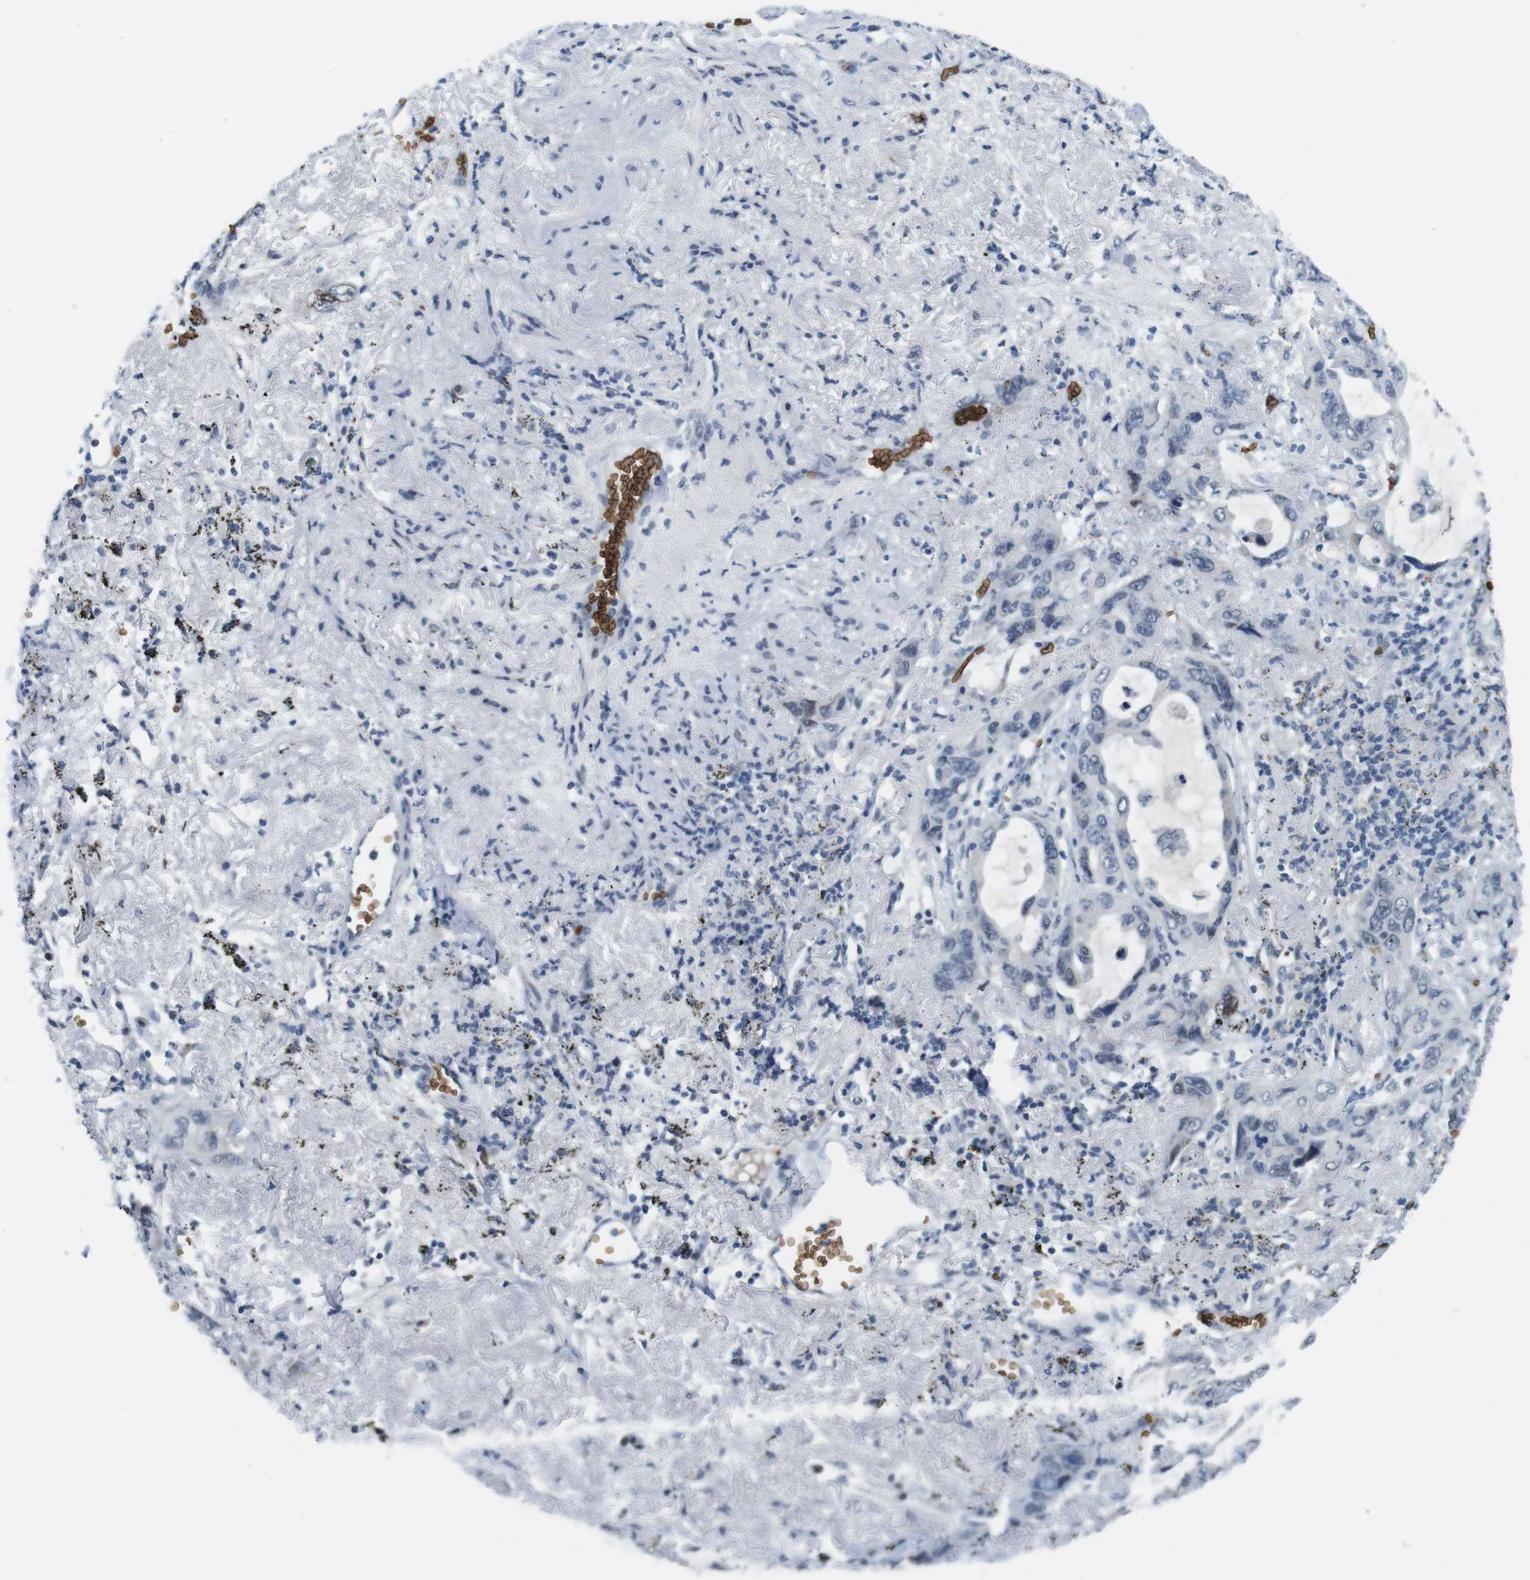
{"staining": {"intensity": "negative", "quantity": "none", "location": "none"}, "tissue": "lung cancer", "cell_type": "Tumor cells", "image_type": "cancer", "snomed": [{"axis": "morphology", "description": "Squamous cell carcinoma, NOS"}, {"axis": "topography", "description": "Lung"}], "caption": "Tumor cells show no significant staining in lung cancer (squamous cell carcinoma). The staining is performed using DAB (3,3'-diaminobenzidine) brown chromogen with nuclei counter-stained in using hematoxylin.", "gene": "SLC4A1", "patient": {"sex": "female", "age": 73}}